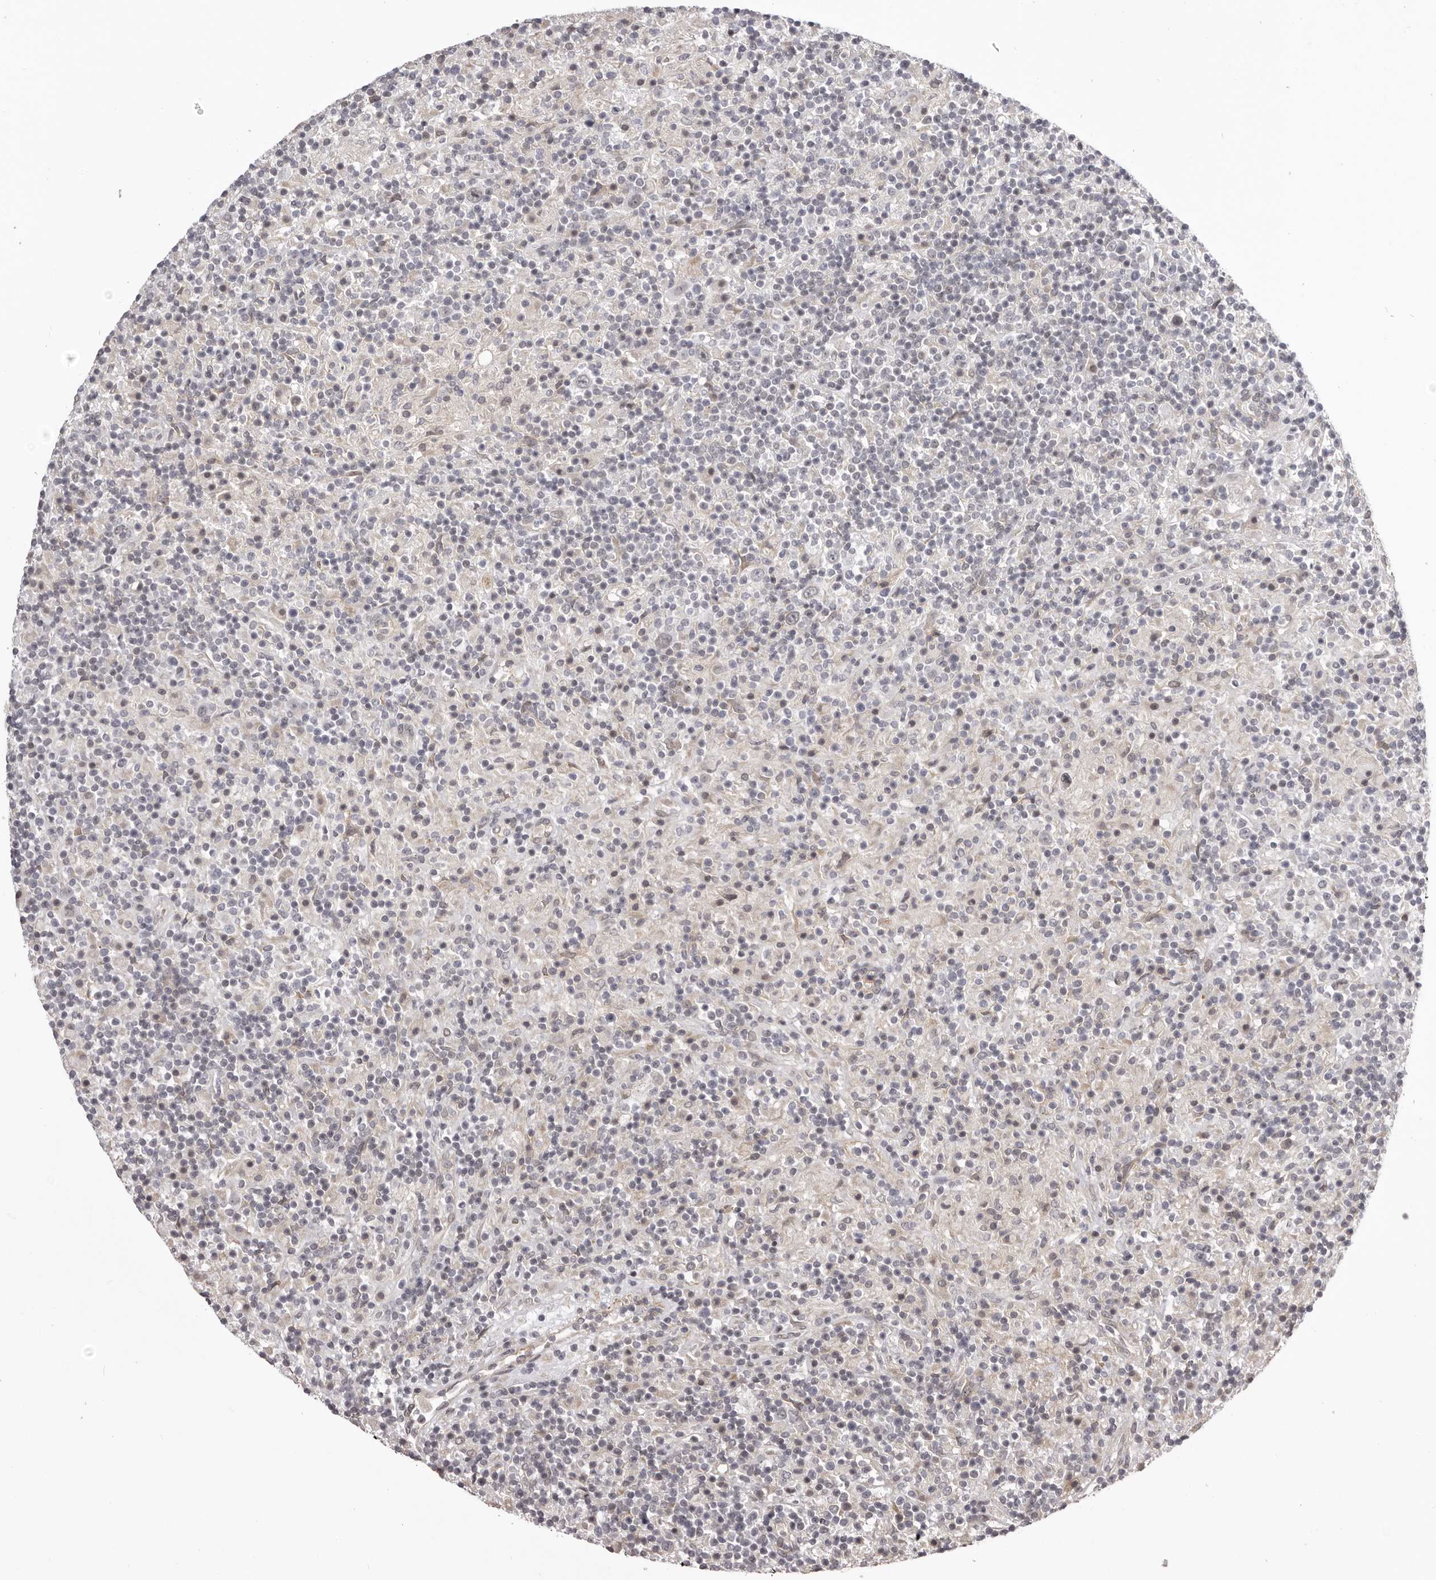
{"staining": {"intensity": "negative", "quantity": "none", "location": "none"}, "tissue": "lymphoma", "cell_type": "Tumor cells", "image_type": "cancer", "snomed": [{"axis": "morphology", "description": "Hodgkin's disease, NOS"}, {"axis": "topography", "description": "Lymph node"}], "caption": "The IHC image has no significant staining in tumor cells of Hodgkin's disease tissue. Brightfield microscopy of IHC stained with DAB (3,3'-diaminobenzidine) (brown) and hematoxylin (blue), captured at high magnification.", "gene": "RNF2", "patient": {"sex": "male", "age": 70}}